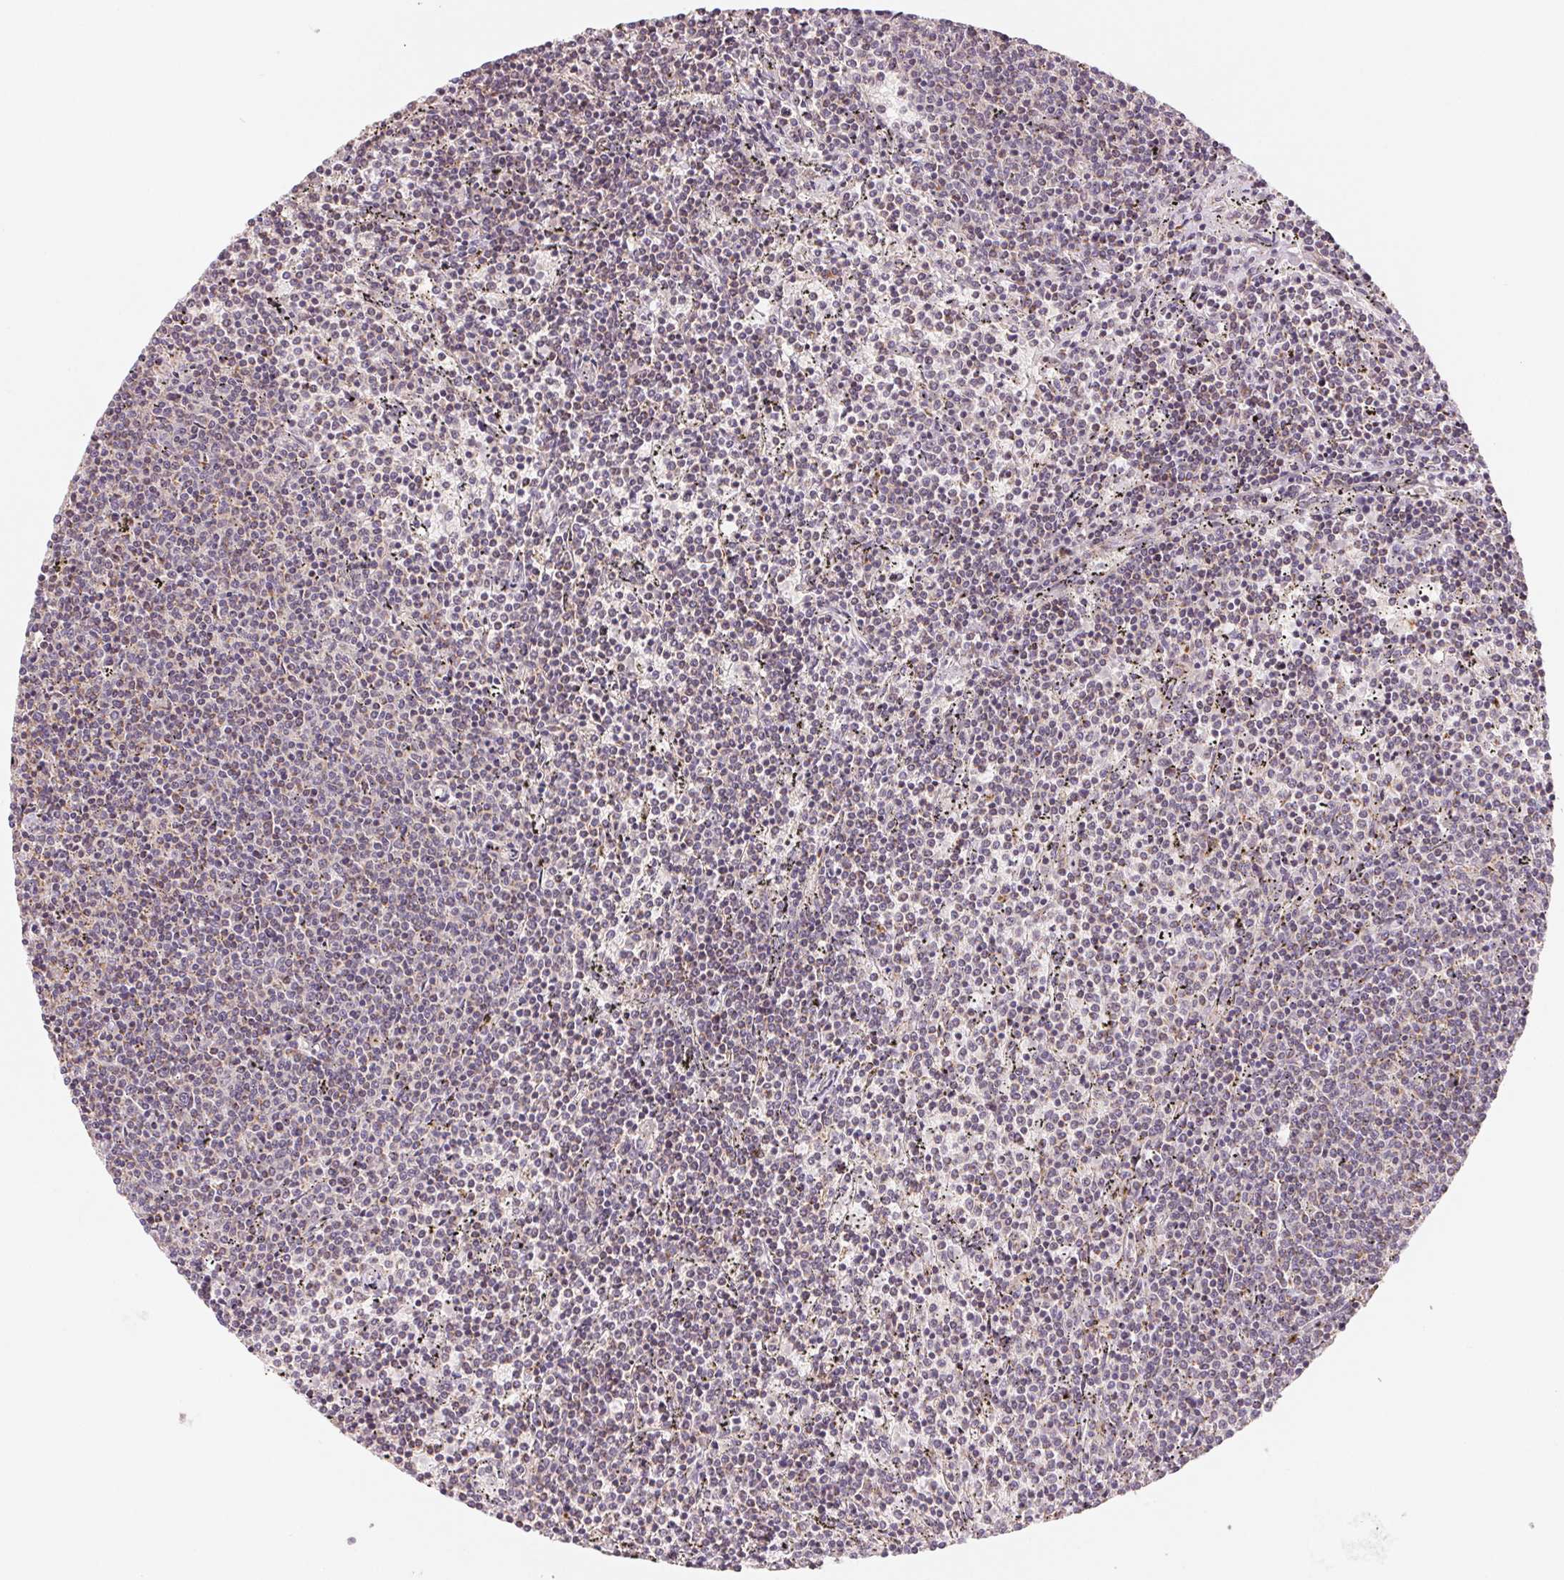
{"staining": {"intensity": "negative", "quantity": "none", "location": "none"}, "tissue": "lymphoma", "cell_type": "Tumor cells", "image_type": "cancer", "snomed": [{"axis": "morphology", "description": "Malignant lymphoma, non-Hodgkin's type, Low grade"}, {"axis": "topography", "description": "Spleen"}], "caption": "A micrograph of human lymphoma is negative for staining in tumor cells.", "gene": "HINT2", "patient": {"sex": "female", "age": 50}}